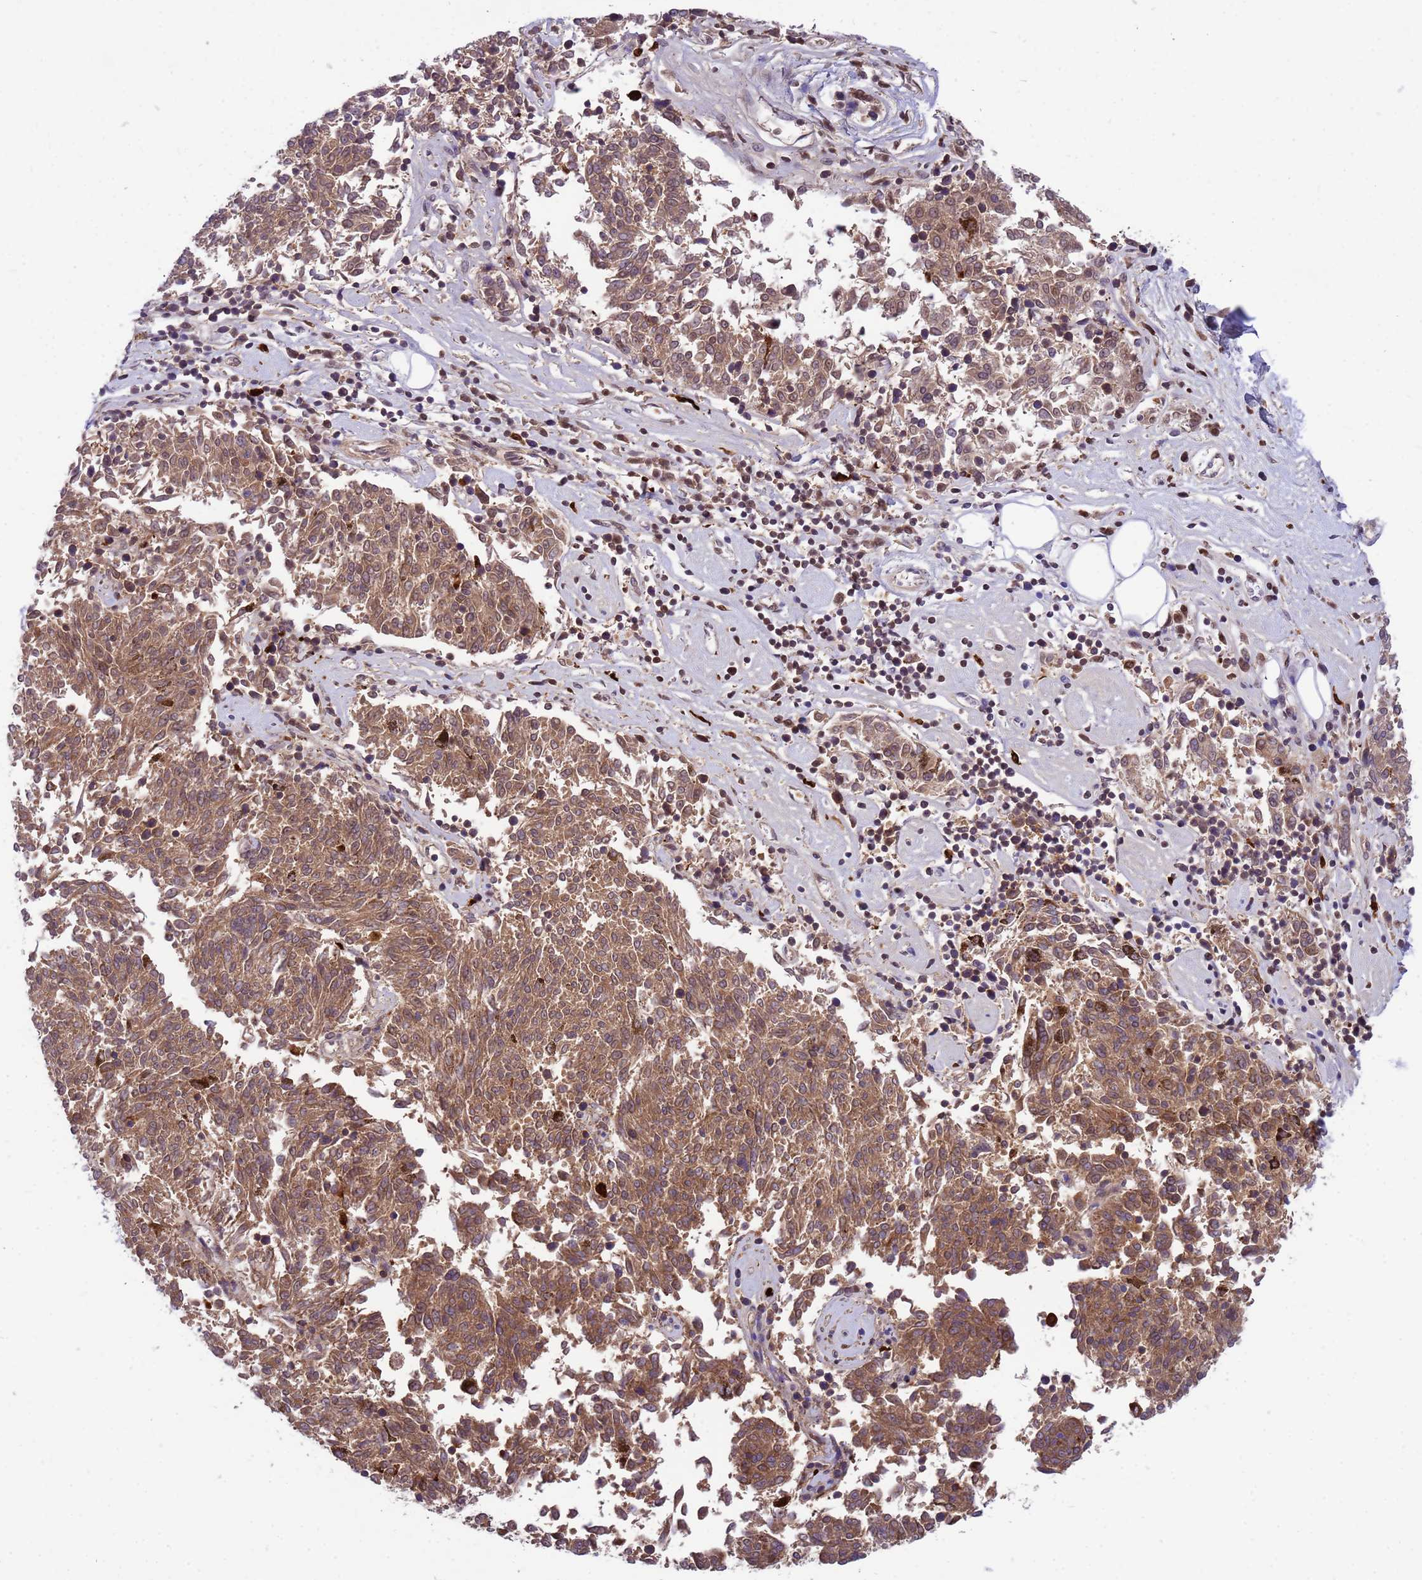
{"staining": {"intensity": "moderate", "quantity": ">75%", "location": "cytoplasmic/membranous,nuclear"}, "tissue": "melanoma", "cell_type": "Tumor cells", "image_type": "cancer", "snomed": [{"axis": "morphology", "description": "Malignant melanoma, NOS"}, {"axis": "topography", "description": "Skin"}], "caption": "Human malignant melanoma stained for a protein (brown) demonstrates moderate cytoplasmic/membranous and nuclear positive positivity in about >75% of tumor cells.", "gene": "ORM1", "patient": {"sex": "female", "age": 72}}